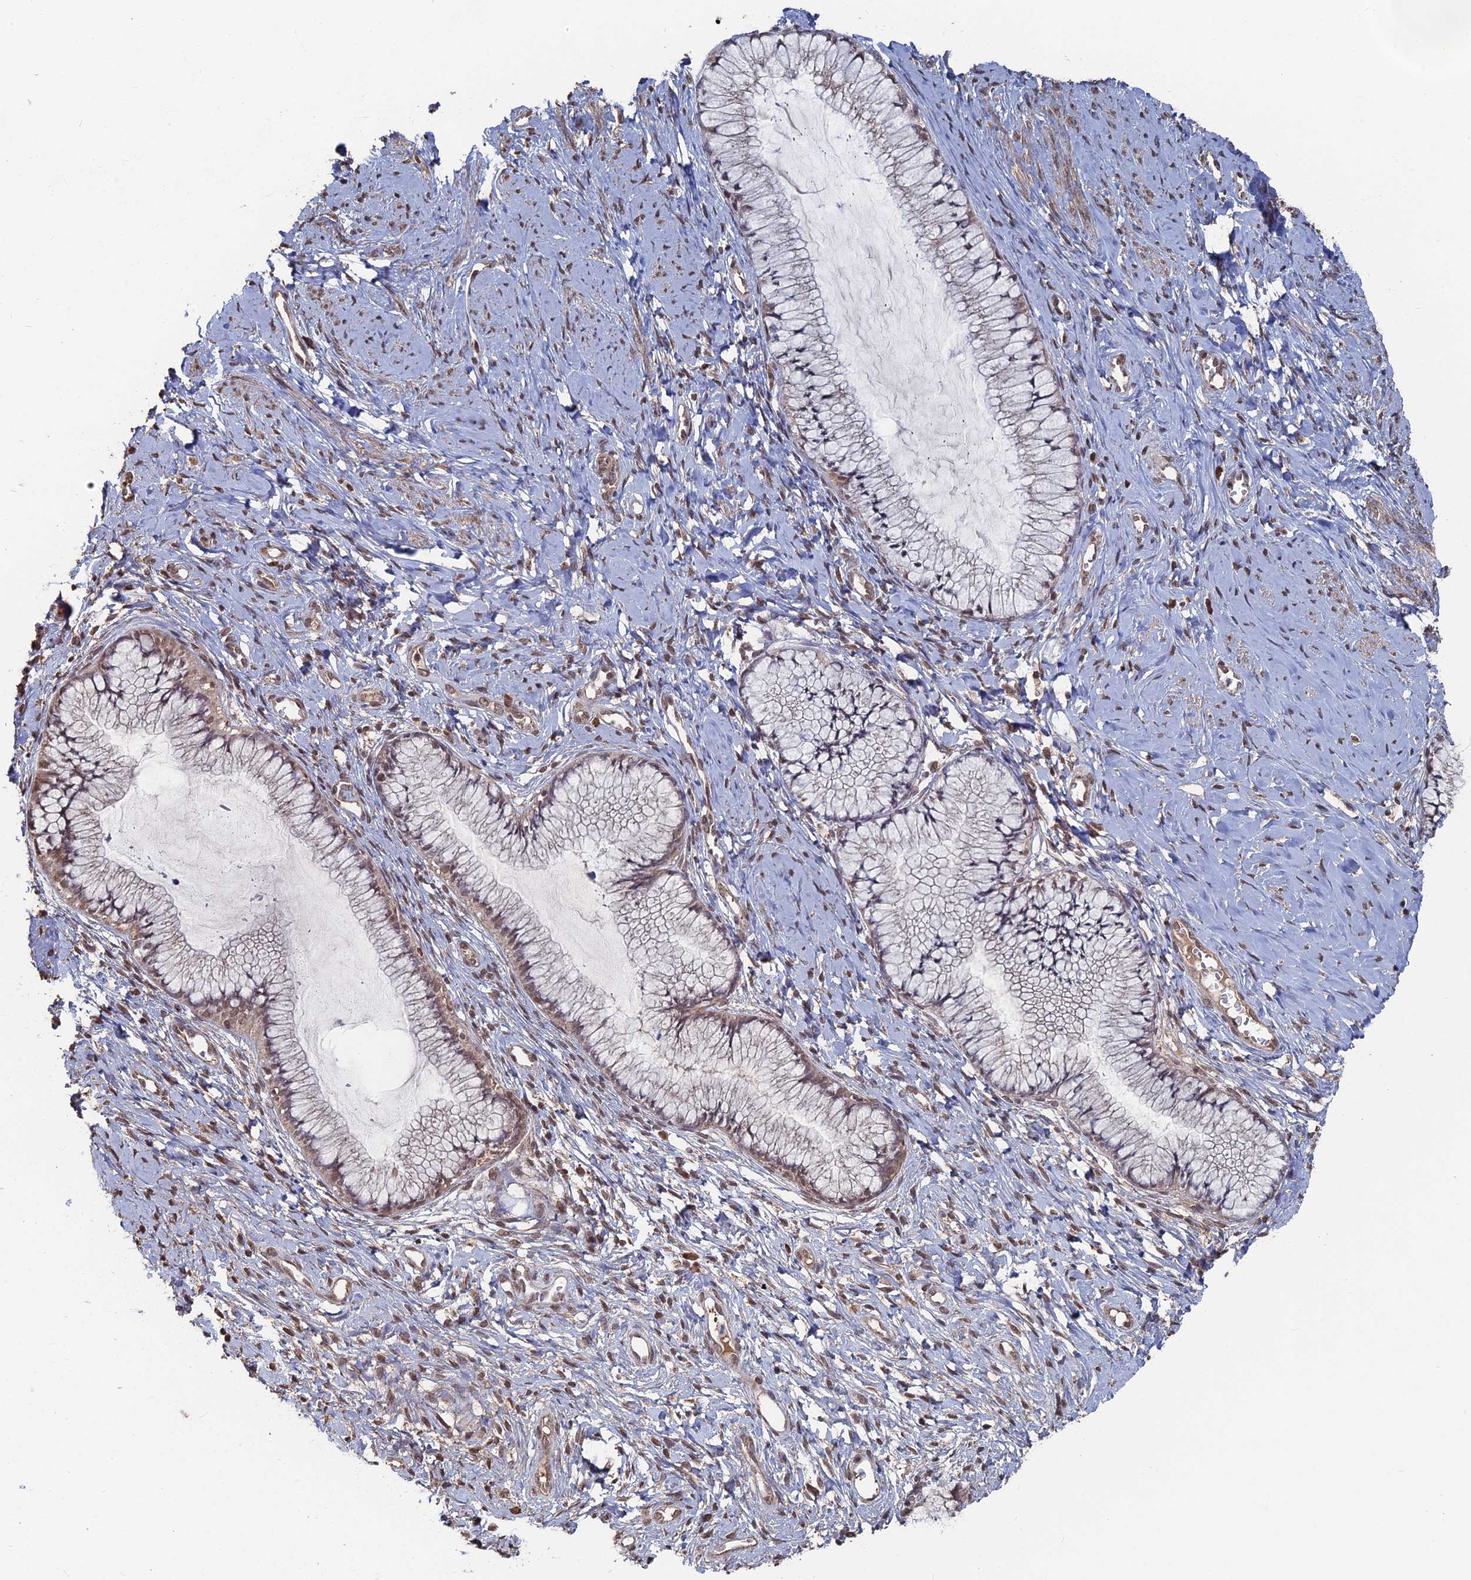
{"staining": {"intensity": "moderate", "quantity": "25%-75%", "location": "cytoplasmic/membranous,nuclear"}, "tissue": "cervix", "cell_type": "Glandular cells", "image_type": "normal", "snomed": [{"axis": "morphology", "description": "Normal tissue, NOS"}, {"axis": "topography", "description": "Cervix"}], "caption": "Brown immunohistochemical staining in unremarkable human cervix displays moderate cytoplasmic/membranous,nuclear positivity in approximately 25%-75% of glandular cells. (DAB IHC, brown staining for protein, blue staining for nuclei).", "gene": "CCNP", "patient": {"sex": "female", "age": 42}}